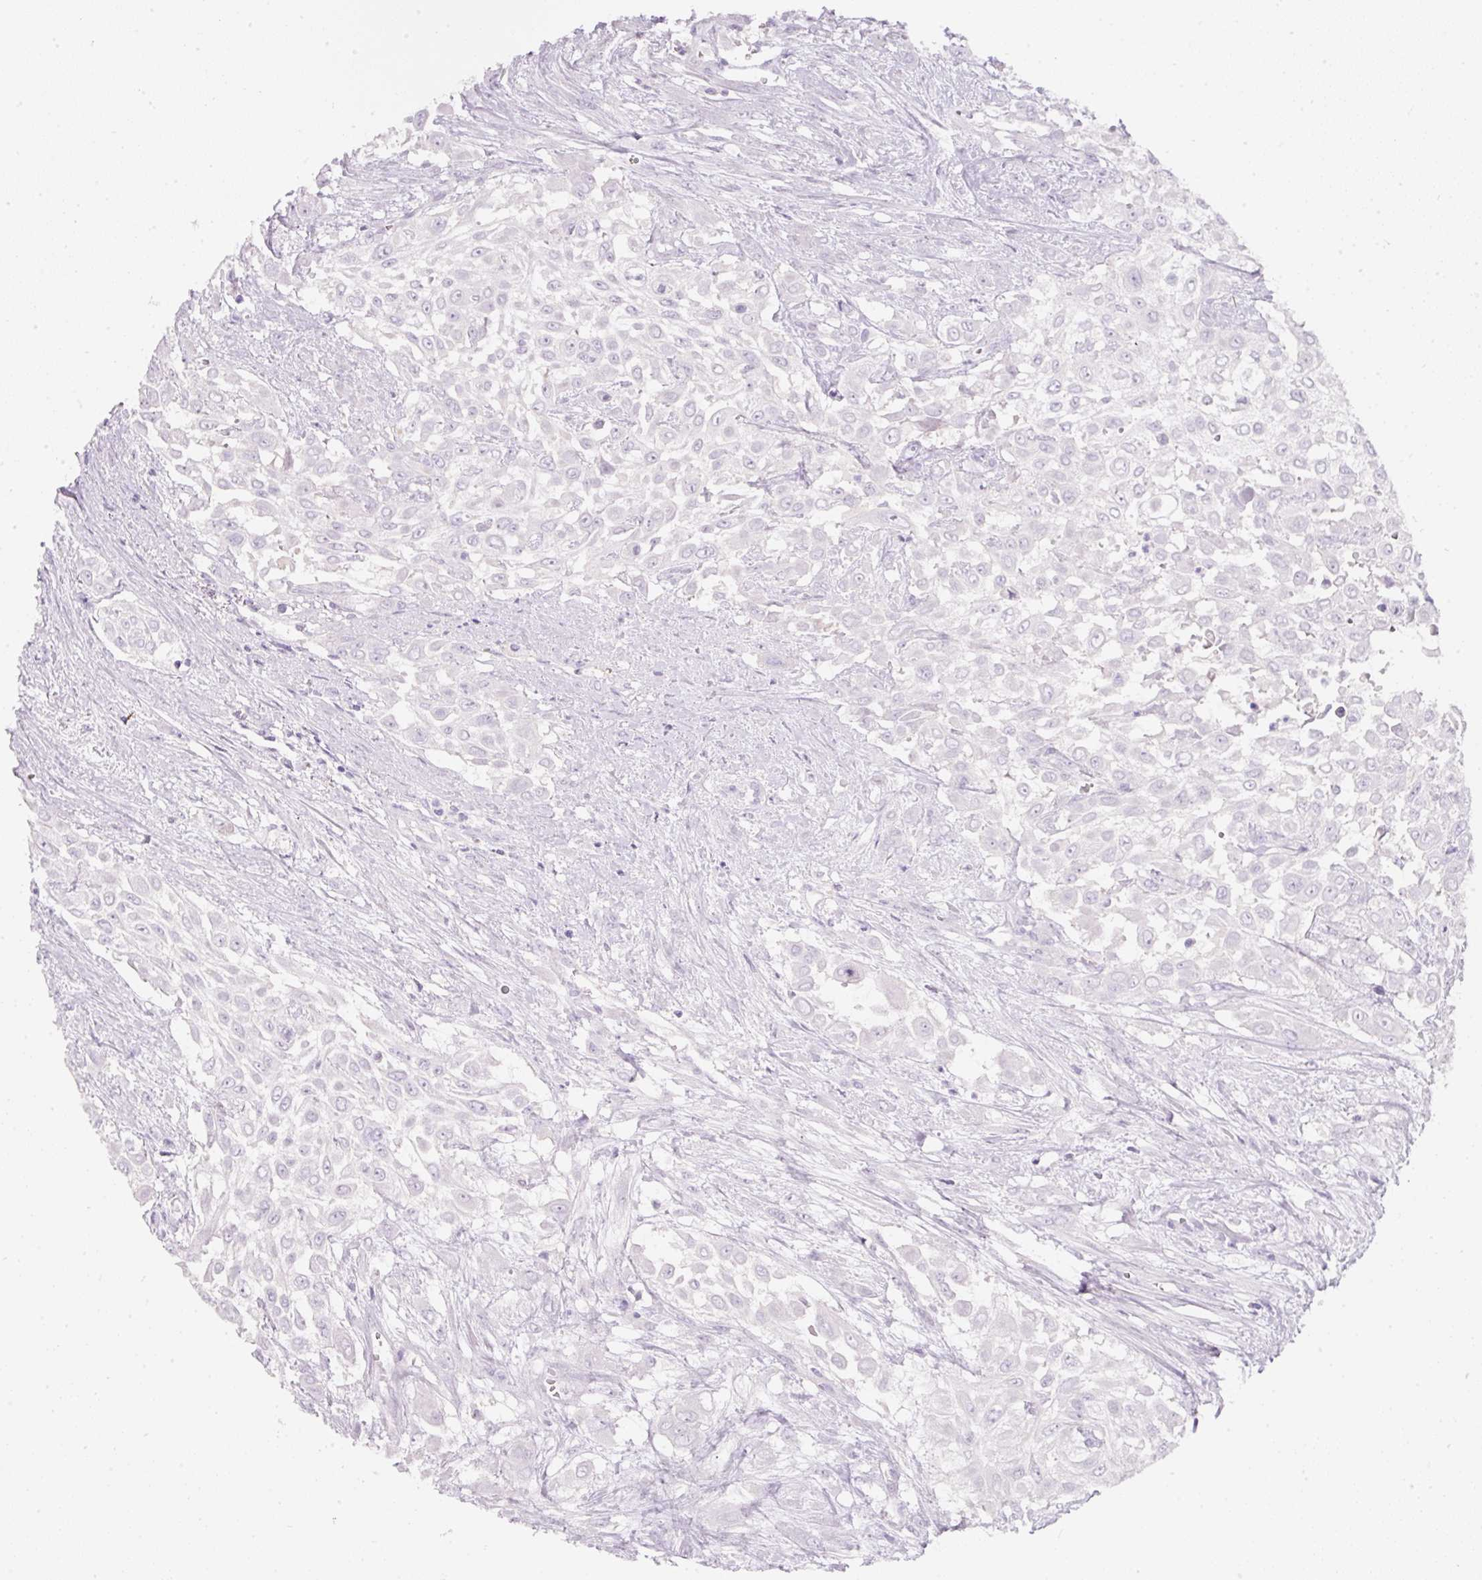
{"staining": {"intensity": "negative", "quantity": "none", "location": "none"}, "tissue": "urothelial cancer", "cell_type": "Tumor cells", "image_type": "cancer", "snomed": [{"axis": "morphology", "description": "Urothelial carcinoma, High grade"}, {"axis": "topography", "description": "Urinary bladder"}], "caption": "Immunohistochemistry (IHC) histopathology image of neoplastic tissue: human high-grade urothelial carcinoma stained with DAB (3,3'-diaminobenzidine) demonstrates no significant protein expression in tumor cells. (DAB (3,3'-diaminobenzidine) immunohistochemistry (IHC) visualized using brightfield microscopy, high magnification).", "gene": "SLC2A2", "patient": {"sex": "male", "age": 57}}